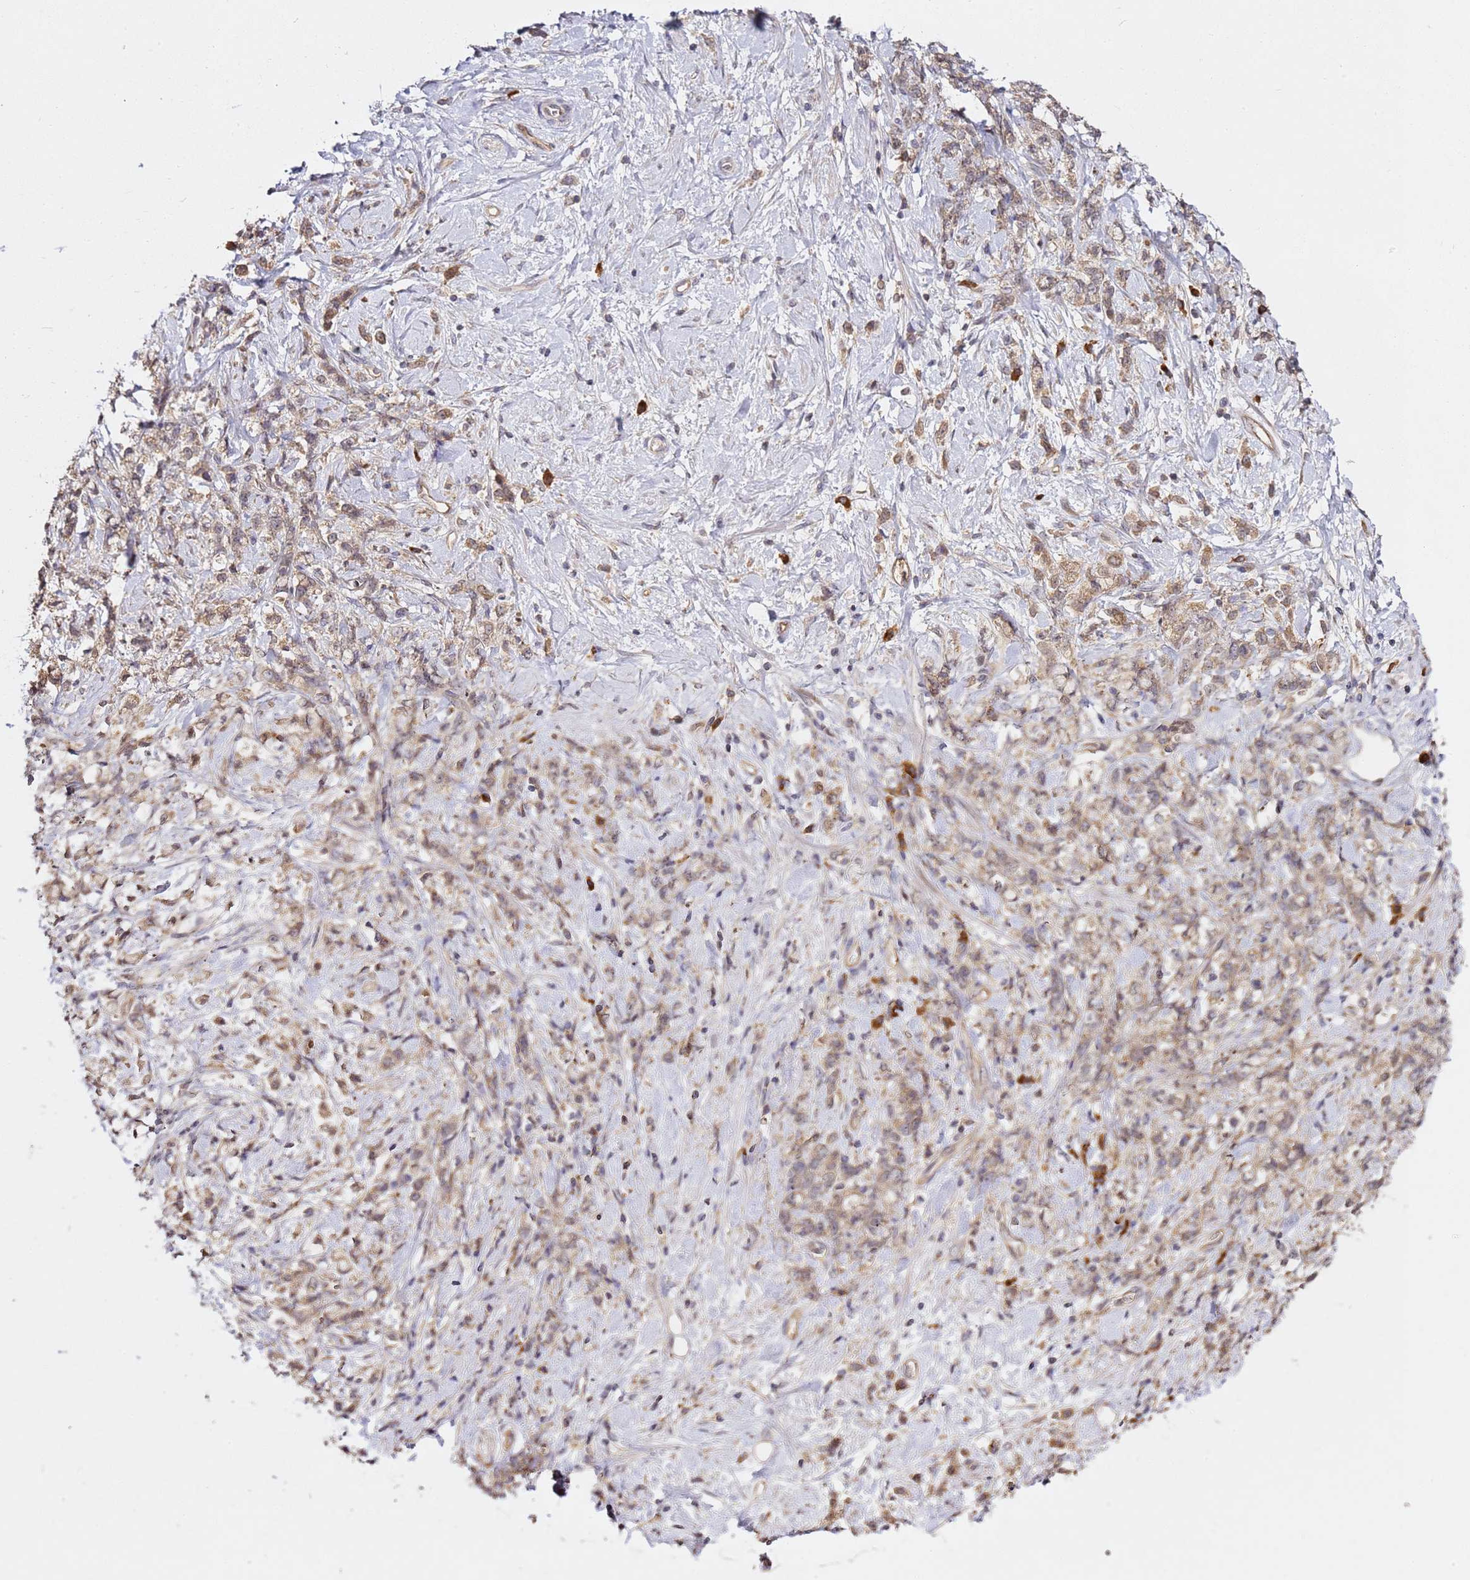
{"staining": {"intensity": "weak", "quantity": "25%-75%", "location": "cytoplasmic/membranous"}, "tissue": "stomach cancer", "cell_type": "Tumor cells", "image_type": "cancer", "snomed": [{"axis": "morphology", "description": "Adenocarcinoma, NOS"}, {"axis": "topography", "description": "Stomach"}], "caption": "This micrograph exhibits immunohistochemistry staining of human stomach adenocarcinoma, with low weak cytoplasmic/membranous expression in about 25%-75% of tumor cells.", "gene": "OSBPL2", "patient": {"sex": "female", "age": 60}}